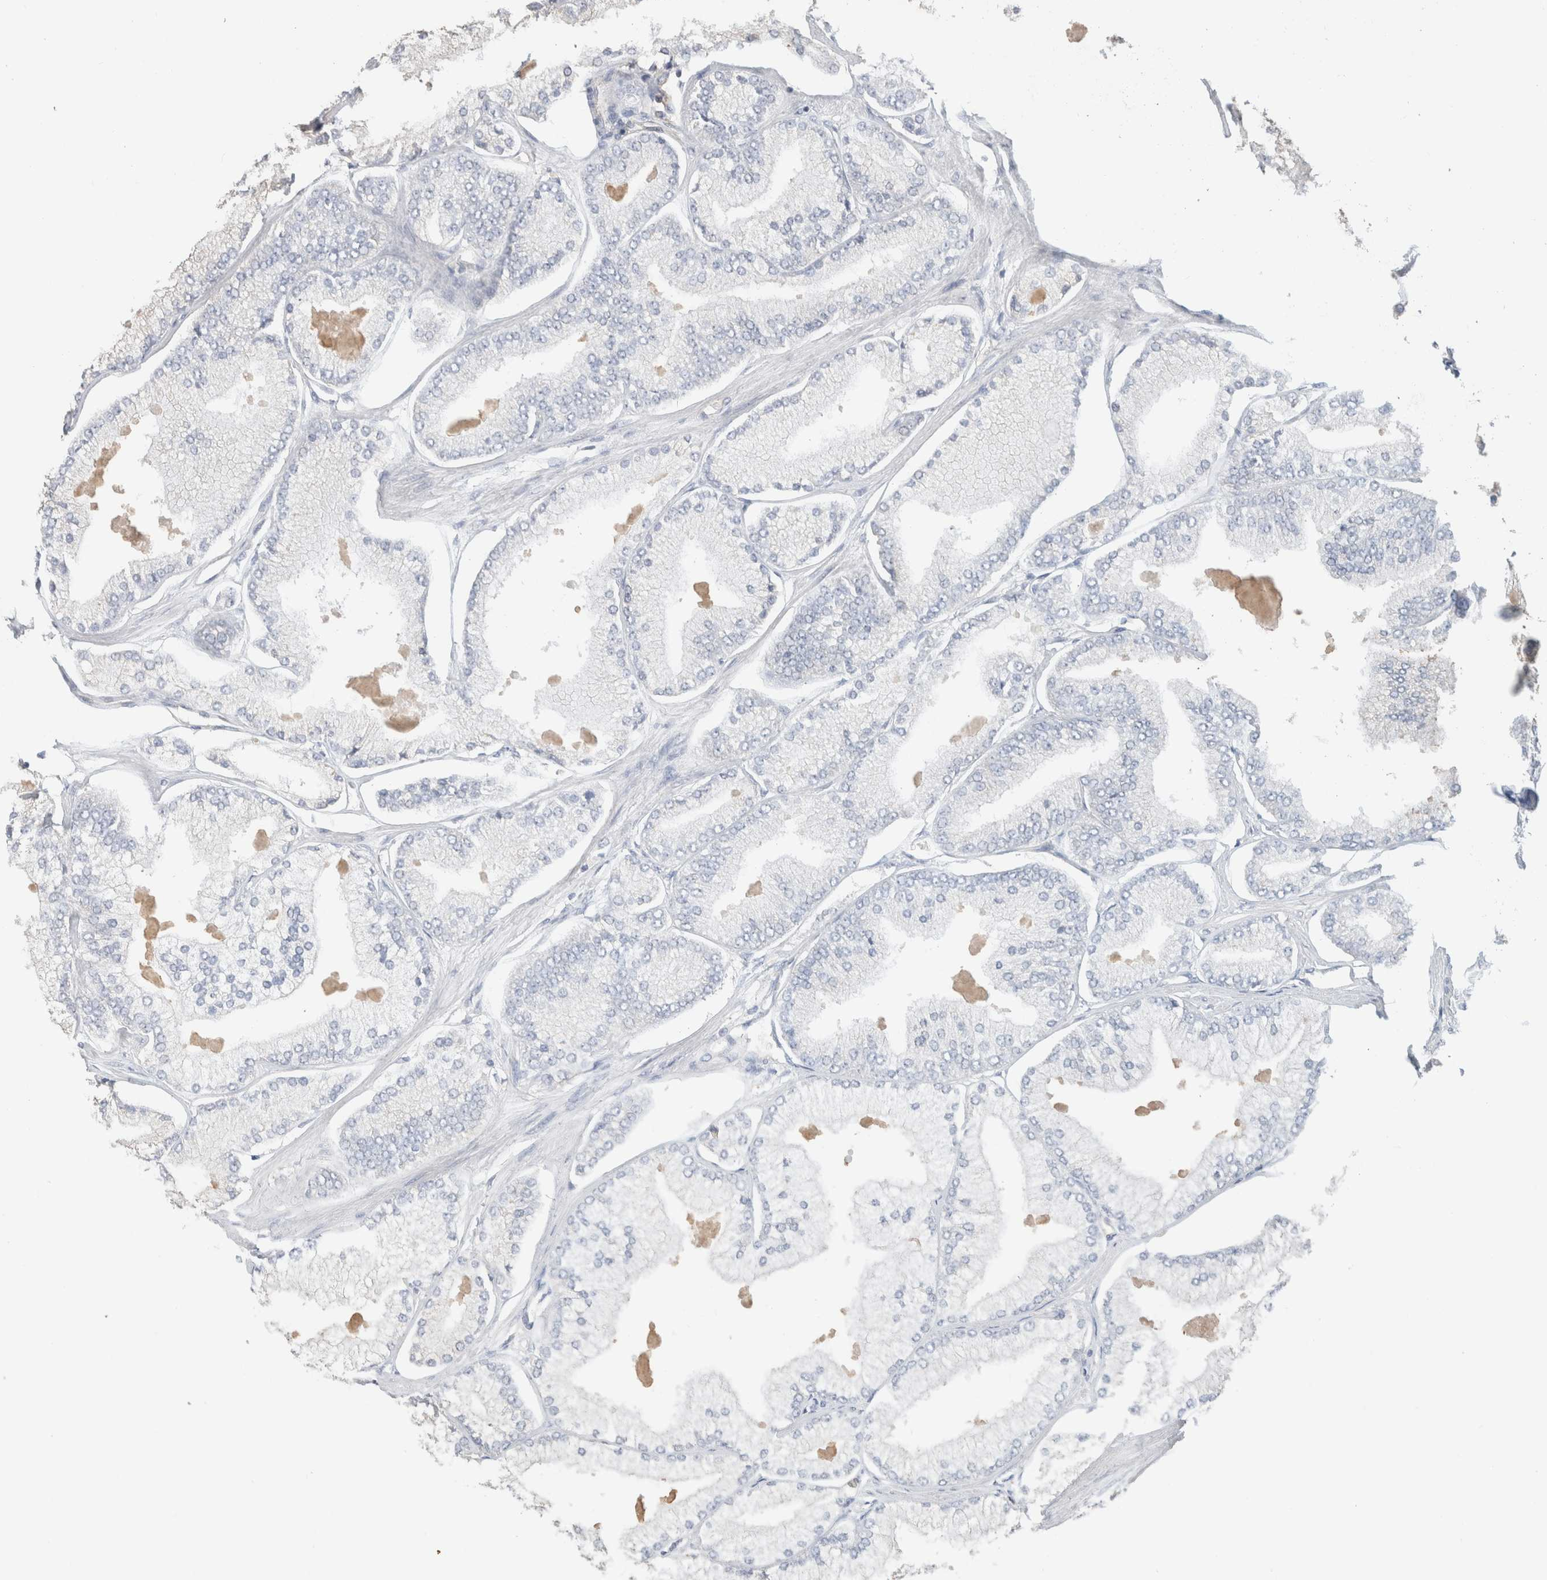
{"staining": {"intensity": "negative", "quantity": "none", "location": "none"}, "tissue": "prostate cancer", "cell_type": "Tumor cells", "image_type": "cancer", "snomed": [{"axis": "morphology", "description": "Adenocarcinoma, Low grade"}, {"axis": "topography", "description": "Prostate"}], "caption": "Prostate cancer was stained to show a protein in brown. There is no significant positivity in tumor cells. (DAB (3,3'-diaminobenzidine) immunohistochemistry (IHC), high magnification).", "gene": "CFAP418", "patient": {"sex": "male", "age": 52}}